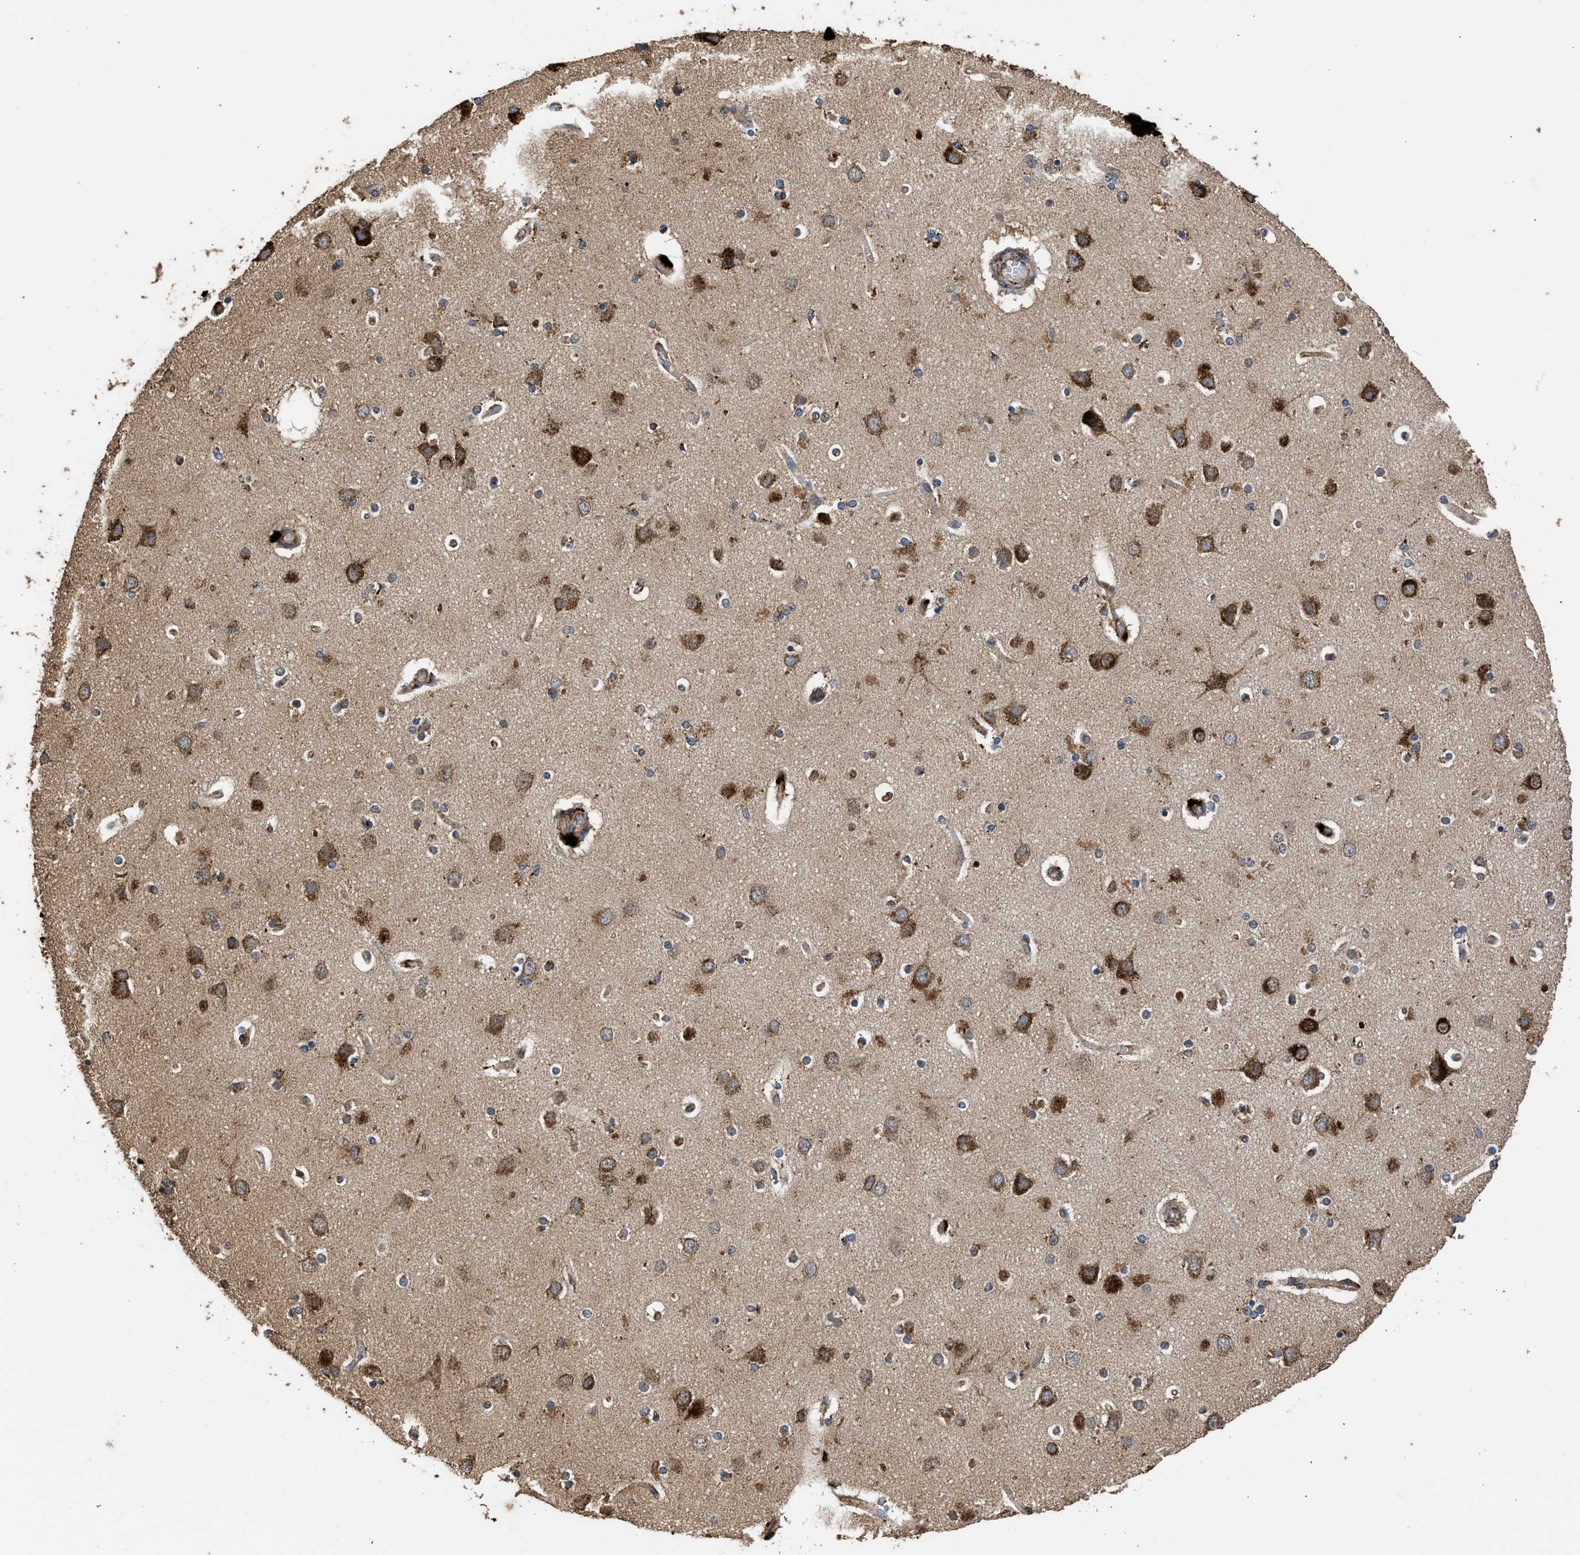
{"staining": {"intensity": "moderate", "quantity": ">75%", "location": "cytoplasmic/membranous"}, "tissue": "cerebral cortex", "cell_type": "Endothelial cells", "image_type": "normal", "snomed": [{"axis": "morphology", "description": "Normal tissue, NOS"}, {"axis": "topography", "description": "Cerebral cortex"}], "caption": "Unremarkable cerebral cortex demonstrates moderate cytoplasmic/membranous positivity in approximately >75% of endothelial cells, visualized by immunohistochemistry. (DAB = brown stain, brightfield microscopy at high magnification).", "gene": "CTSV", "patient": {"sex": "female", "age": 54}}